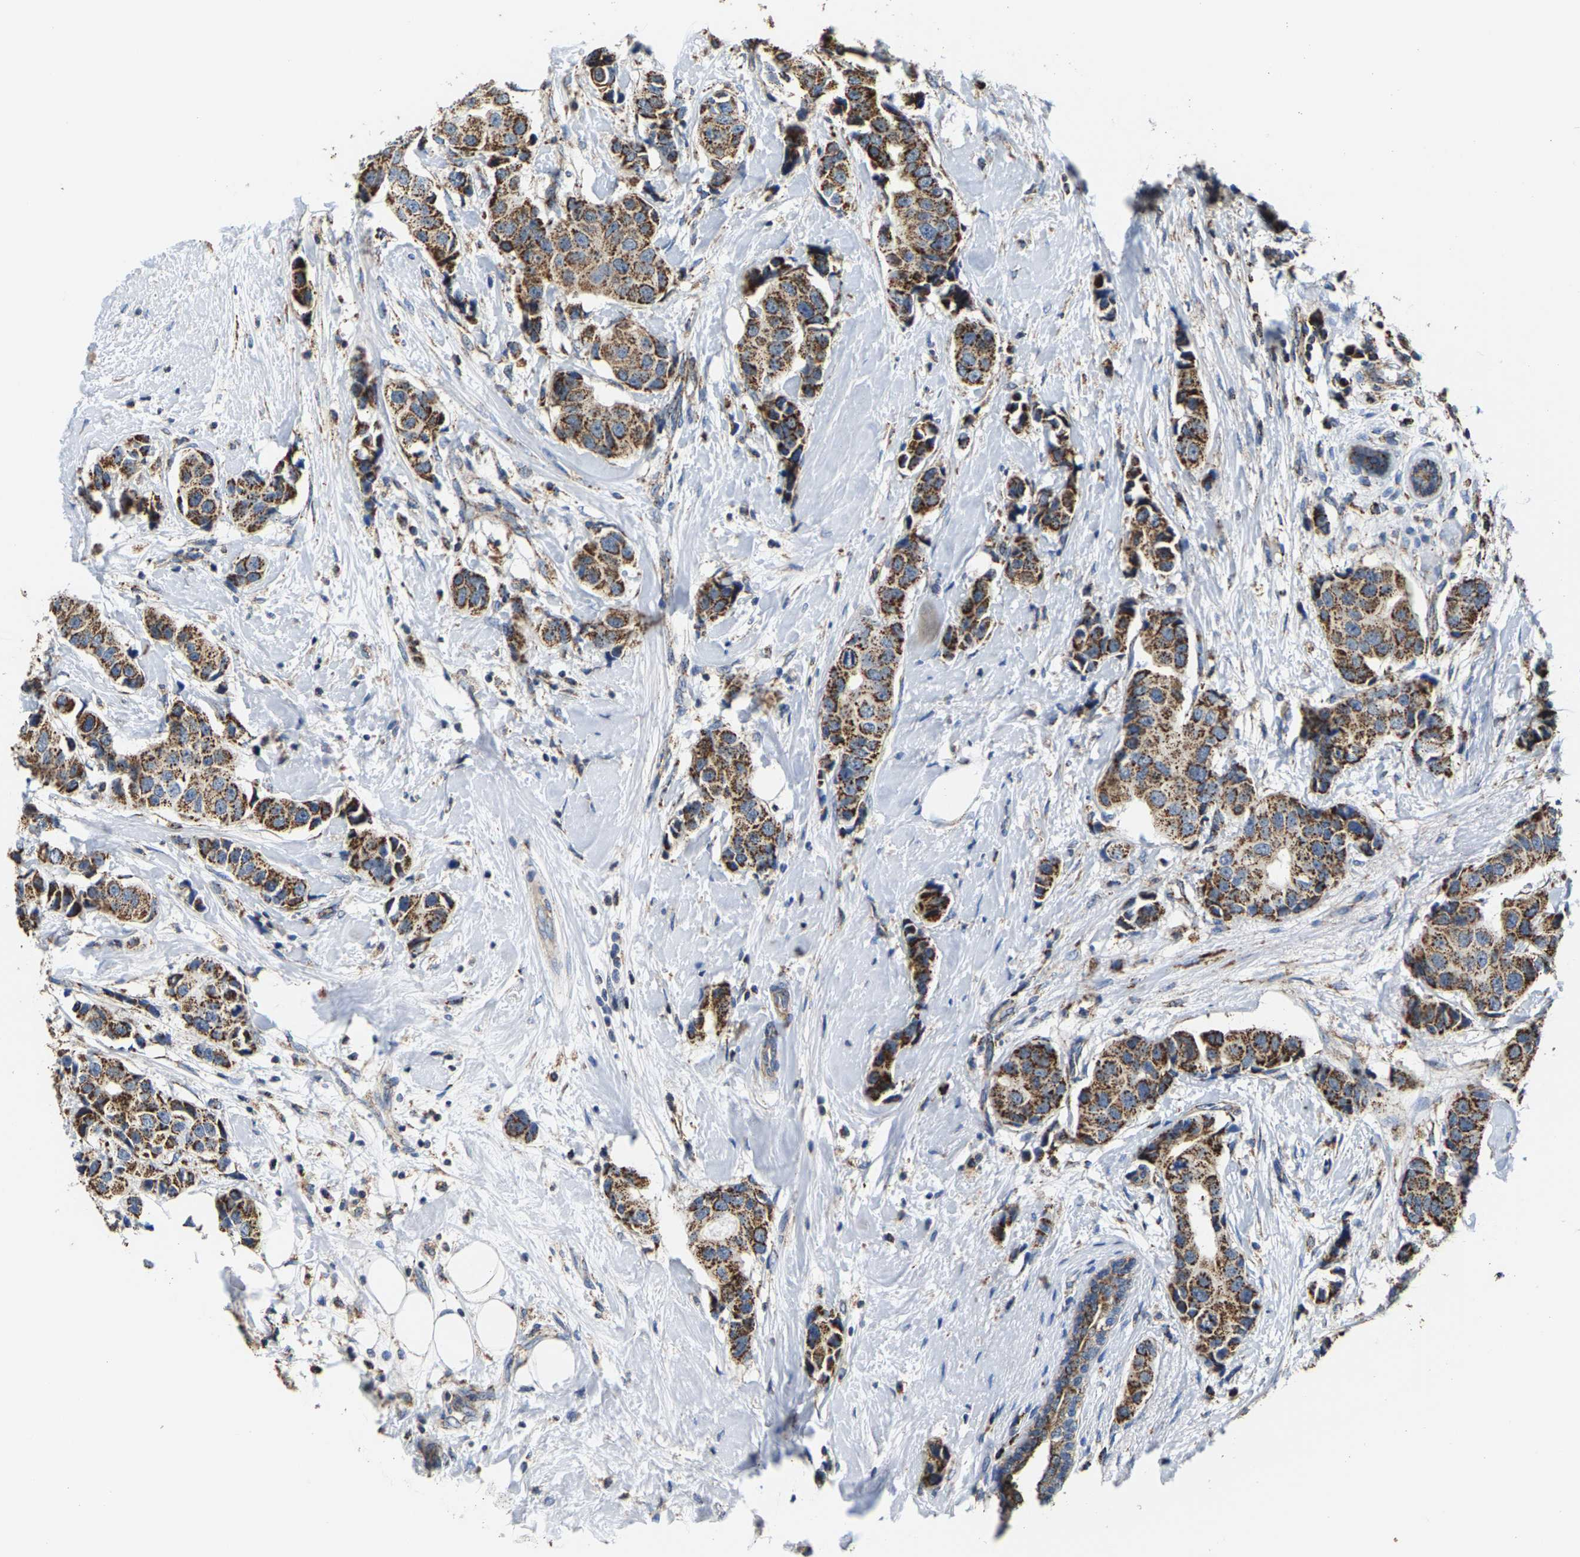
{"staining": {"intensity": "moderate", "quantity": ">75%", "location": "cytoplasmic/membranous"}, "tissue": "breast cancer", "cell_type": "Tumor cells", "image_type": "cancer", "snomed": [{"axis": "morphology", "description": "Normal tissue, NOS"}, {"axis": "morphology", "description": "Duct carcinoma"}, {"axis": "topography", "description": "Breast"}], "caption": "Protein expression analysis of human infiltrating ductal carcinoma (breast) reveals moderate cytoplasmic/membranous expression in about >75% of tumor cells. The staining is performed using DAB (3,3'-diaminobenzidine) brown chromogen to label protein expression. The nuclei are counter-stained blue using hematoxylin.", "gene": "SHMT2", "patient": {"sex": "female", "age": 39}}